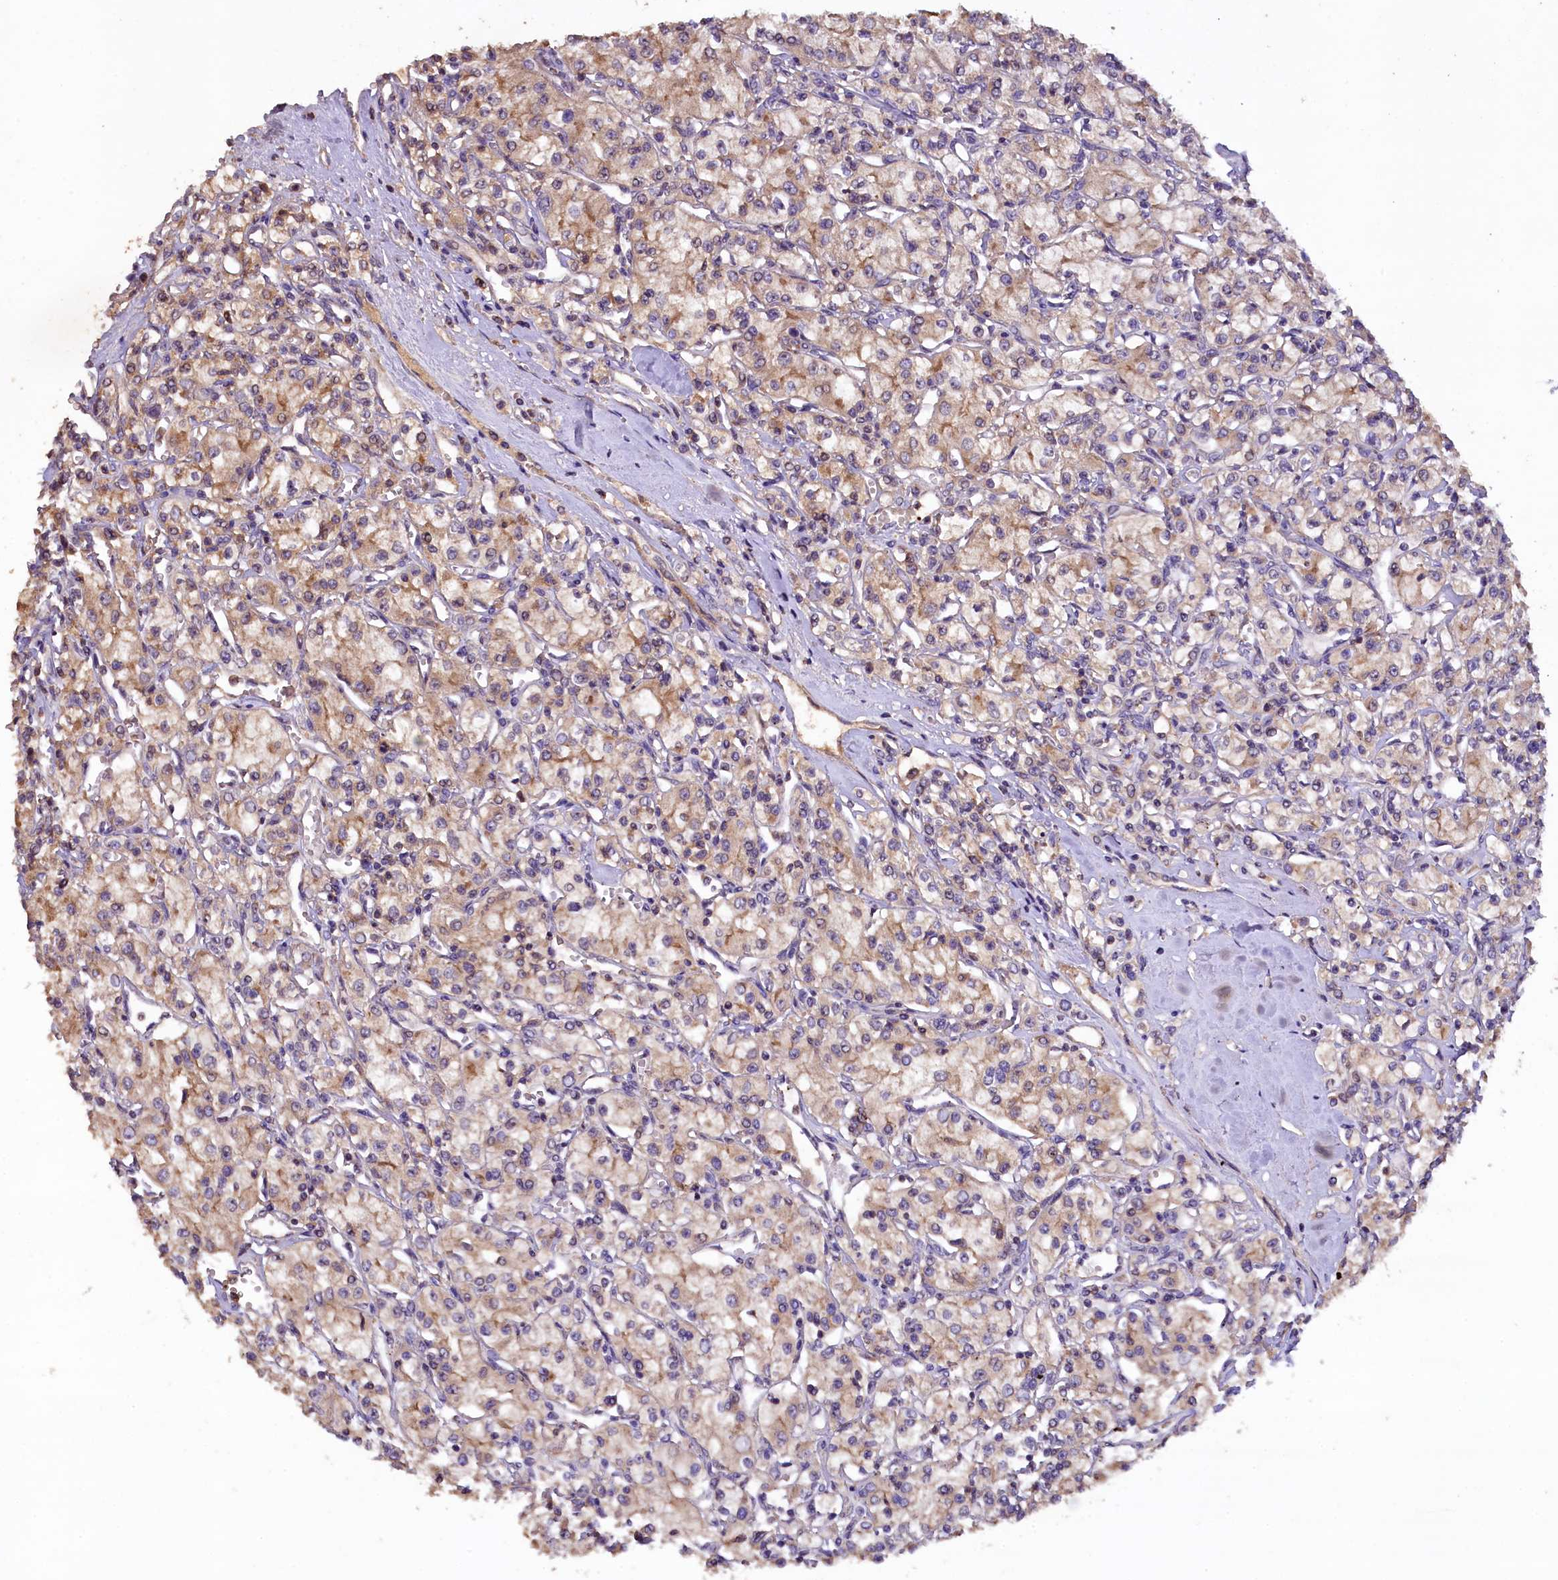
{"staining": {"intensity": "moderate", "quantity": "<25%", "location": "cytoplasmic/membranous"}, "tissue": "renal cancer", "cell_type": "Tumor cells", "image_type": "cancer", "snomed": [{"axis": "morphology", "description": "Adenocarcinoma, NOS"}, {"axis": "topography", "description": "Kidney"}], "caption": "Adenocarcinoma (renal) tissue exhibits moderate cytoplasmic/membranous expression in approximately <25% of tumor cells, visualized by immunohistochemistry. (DAB (3,3'-diaminobenzidine) IHC, brown staining for protein, blue staining for nuclei).", "gene": "PLXNB1", "patient": {"sex": "female", "age": 59}}